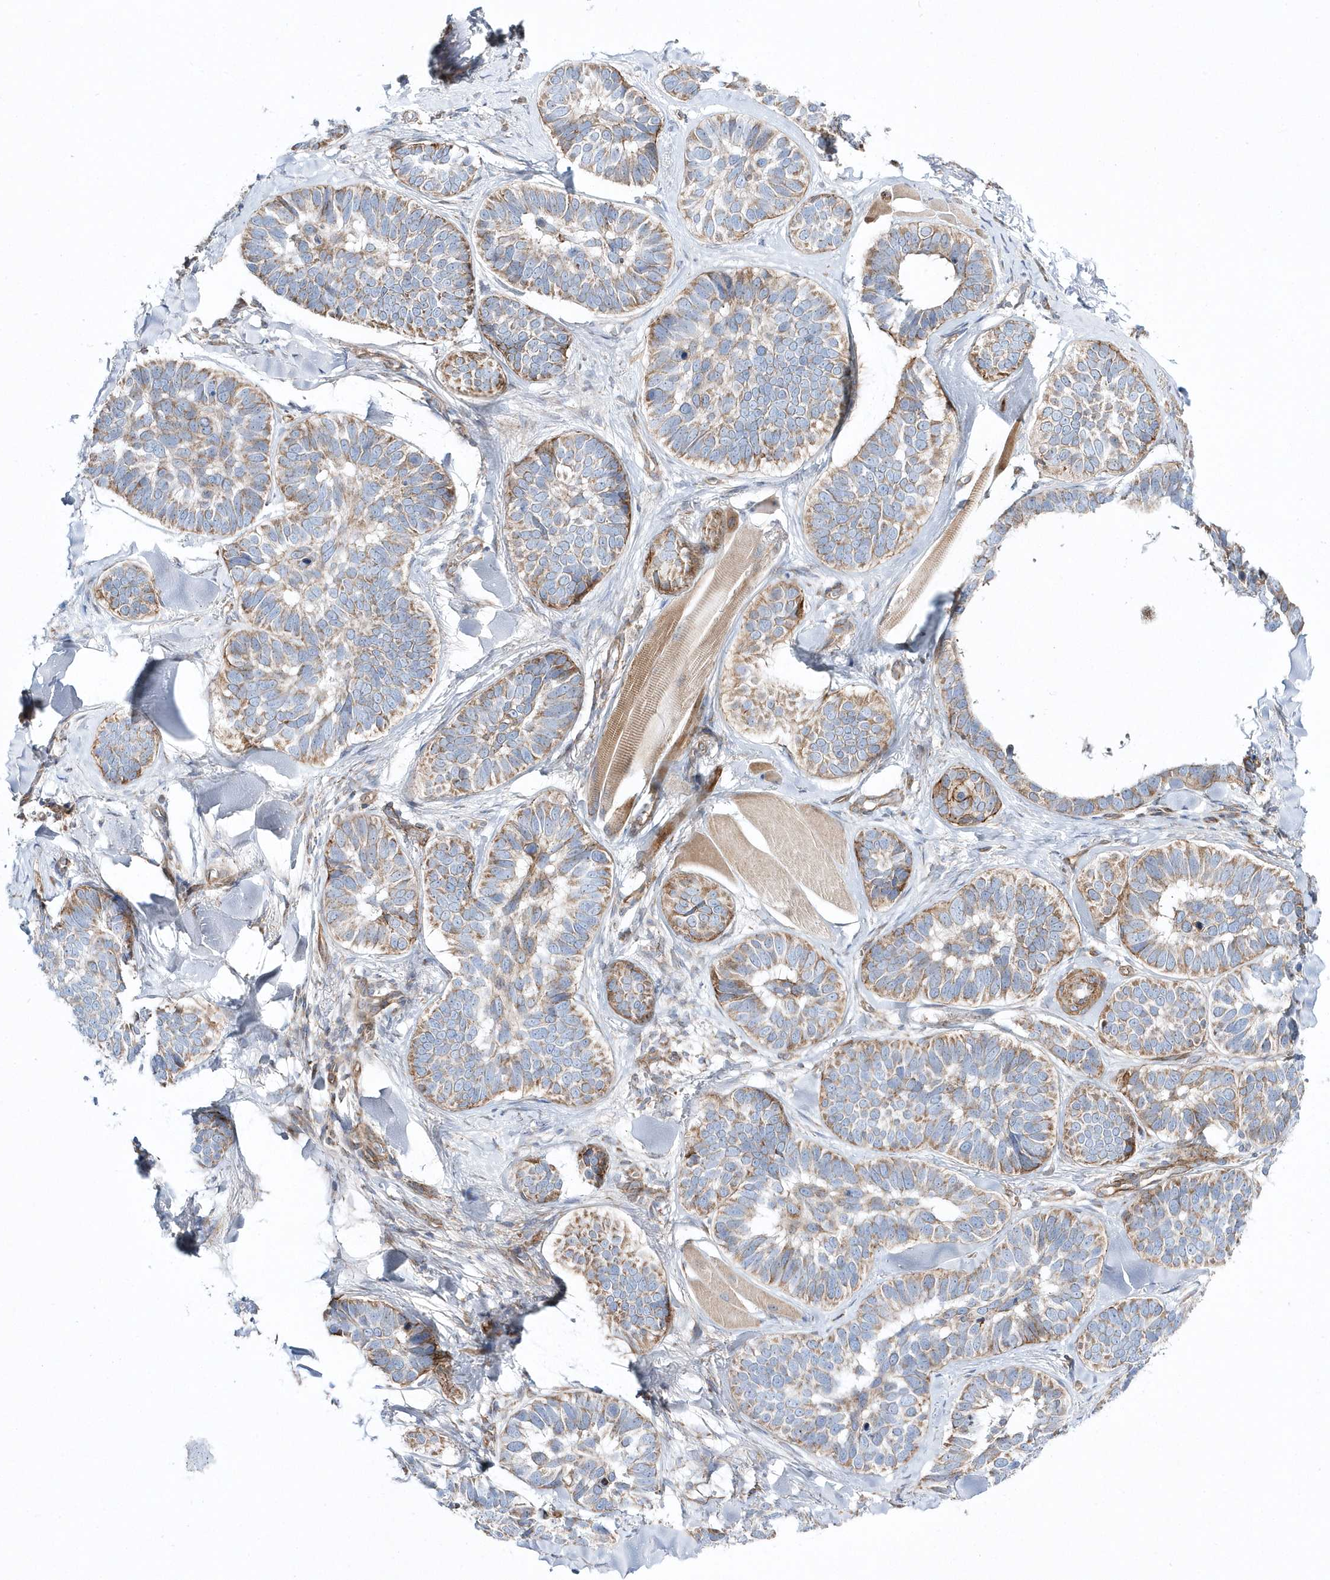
{"staining": {"intensity": "moderate", "quantity": ">75%", "location": "cytoplasmic/membranous"}, "tissue": "skin cancer", "cell_type": "Tumor cells", "image_type": "cancer", "snomed": [{"axis": "morphology", "description": "Basal cell carcinoma"}, {"axis": "topography", "description": "Skin"}], "caption": "IHC micrograph of human skin cancer (basal cell carcinoma) stained for a protein (brown), which demonstrates medium levels of moderate cytoplasmic/membranous expression in about >75% of tumor cells.", "gene": "OPA1", "patient": {"sex": "male", "age": 62}}